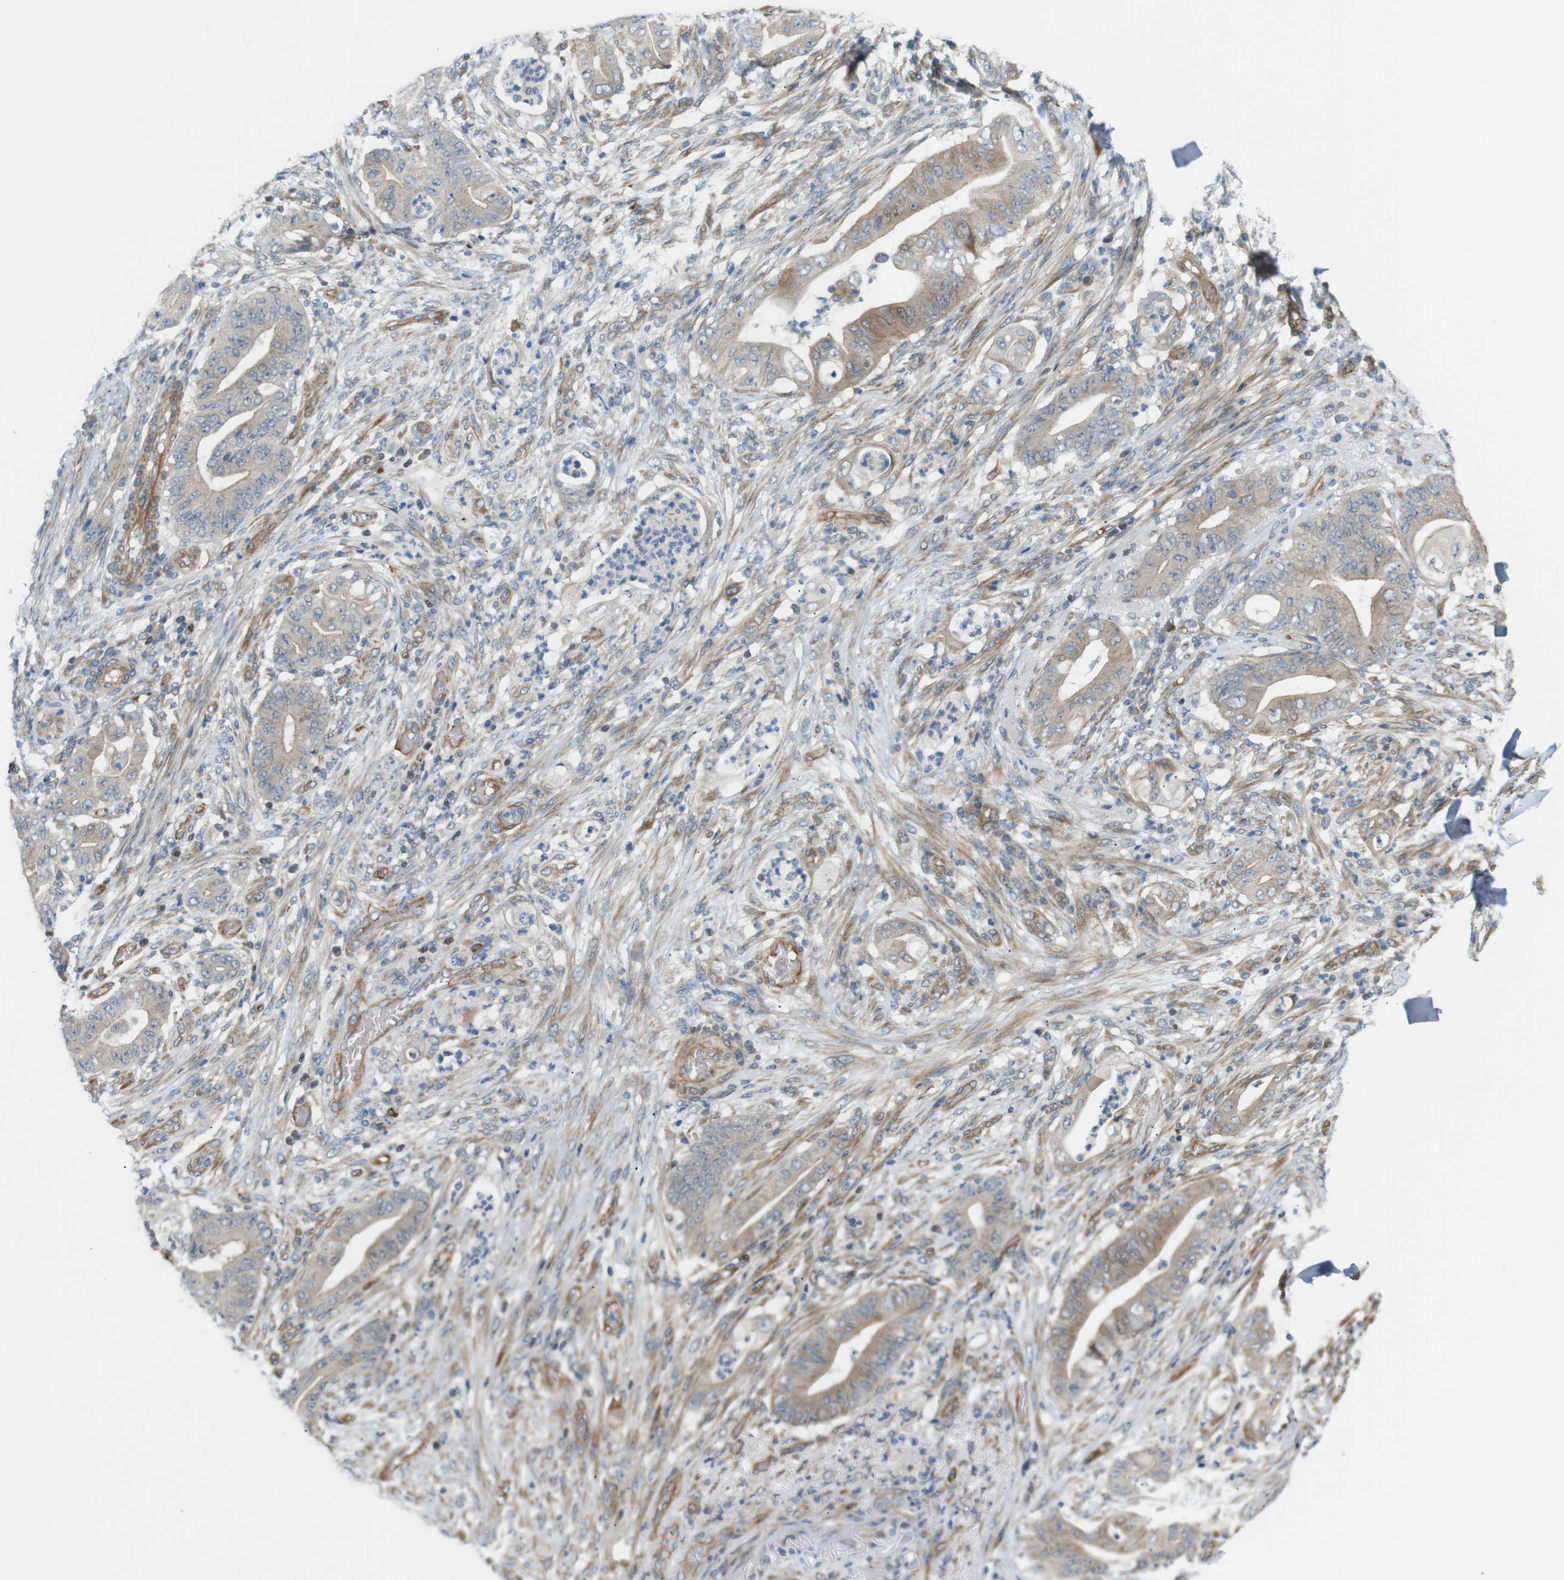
{"staining": {"intensity": "weak", "quantity": ">75%", "location": "cytoplasmic/membranous"}, "tissue": "stomach cancer", "cell_type": "Tumor cells", "image_type": "cancer", "snomed": [{"axis": "morphology", "description": "Adenocarcinoma, NOS"}, {"axis": "topography", "description": "Stomach"}], "caption": "Weak cytoplasmic/membranous positivity for a protein is present in approximately >75% of tumor cells of adenocarcinoma (stomach) using IHC.", "gene": "RPTOR", "patient": {"sex": "female", "age": 73}}